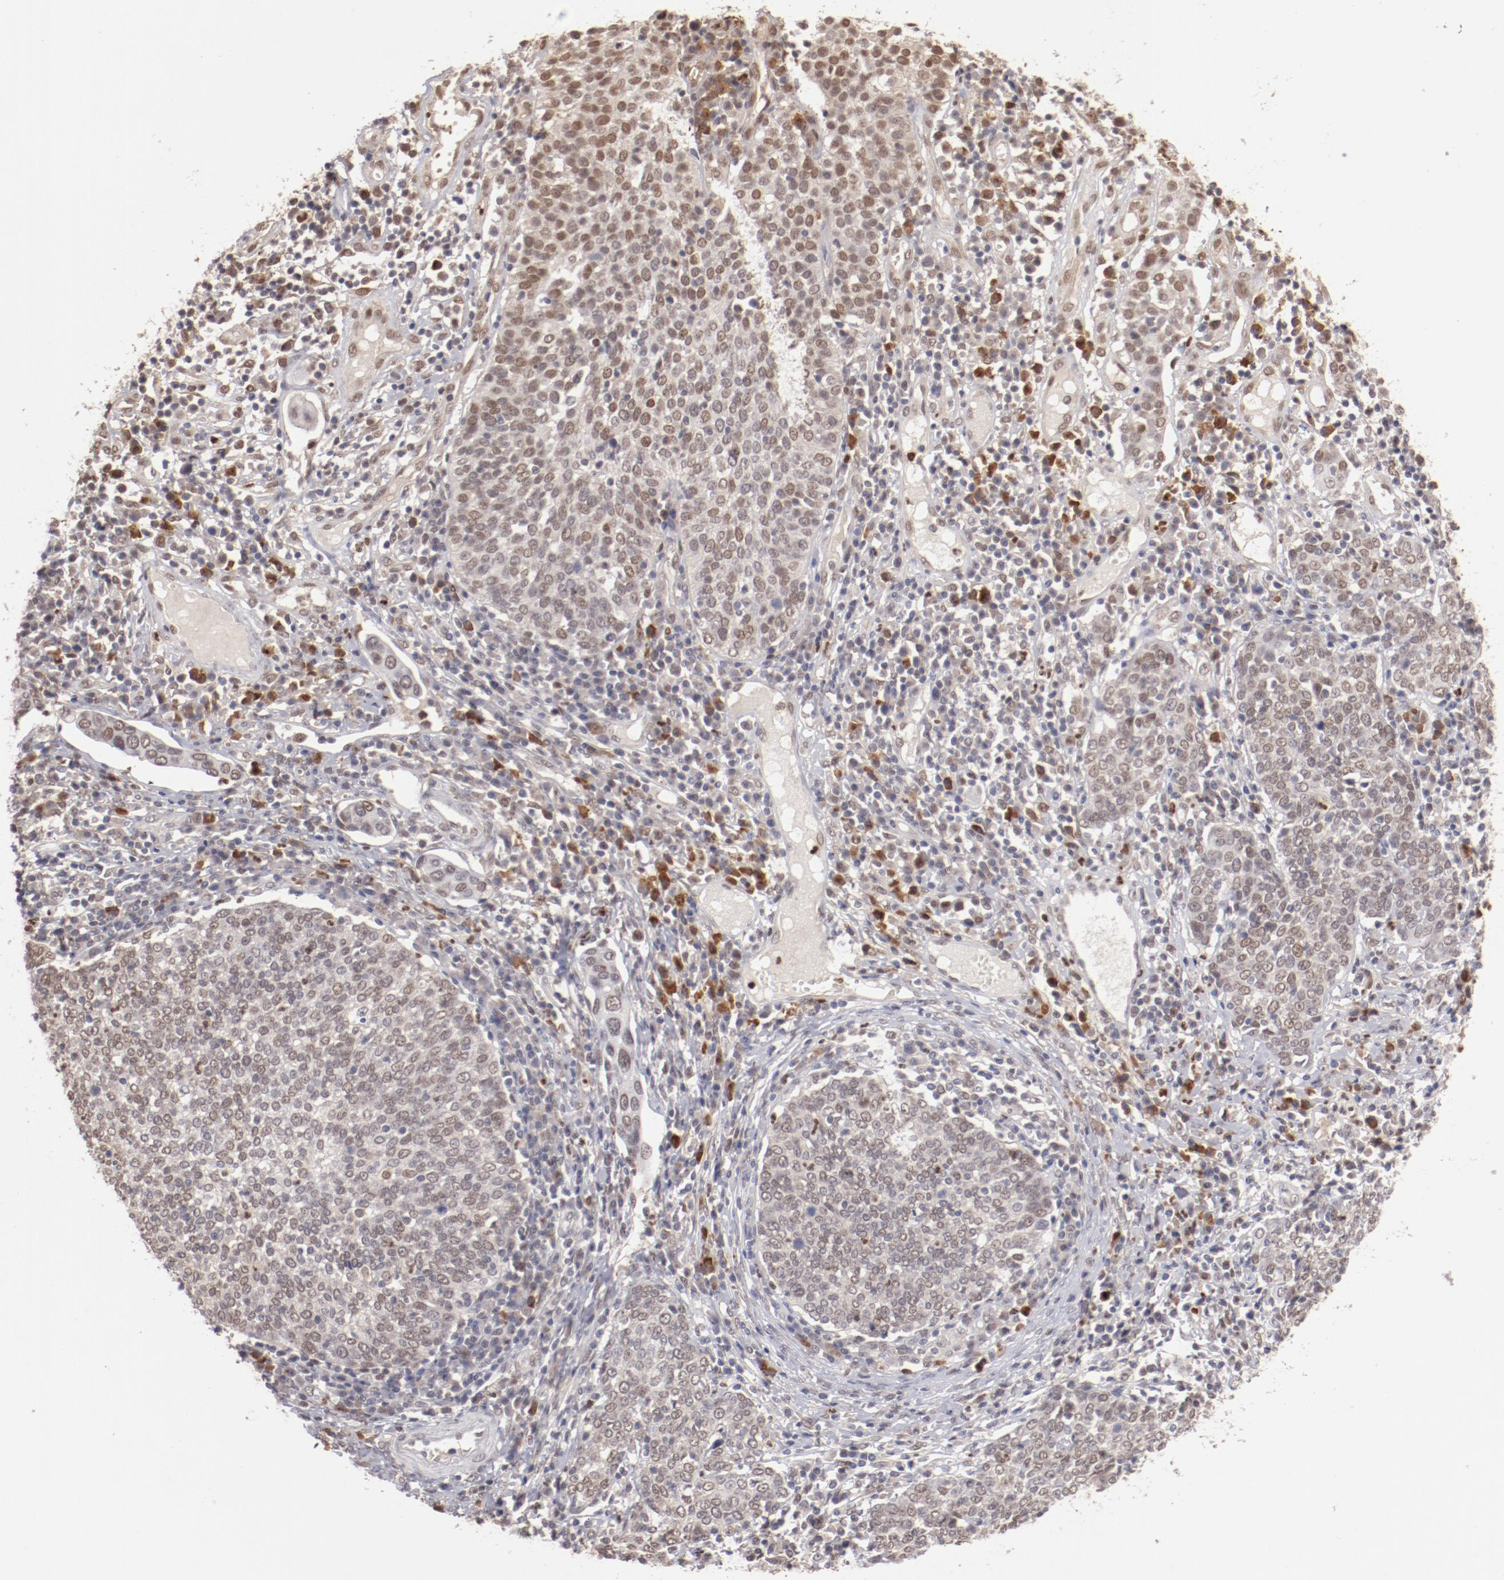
{"staining": {"intensity": "weak", "quantity": ">75%", "location": "nuclear"}, "tissue": "cervical cancer", "cell_type": "Tumor cells", "image_type": "cancer", "snomed": [{"axis": "morphology", "description": "Squamous cell carcinoma, NOS"}, {"axis": "topography", "description": "Cervix"}], "caption": "Immunohistochemistry (DAB) staining of human cervical cancer demonstrates weak nuclear protein staining in about >75% of tumor cells.", "gene": "NFE2", "patient": {"sex": "female", "age": 40}}